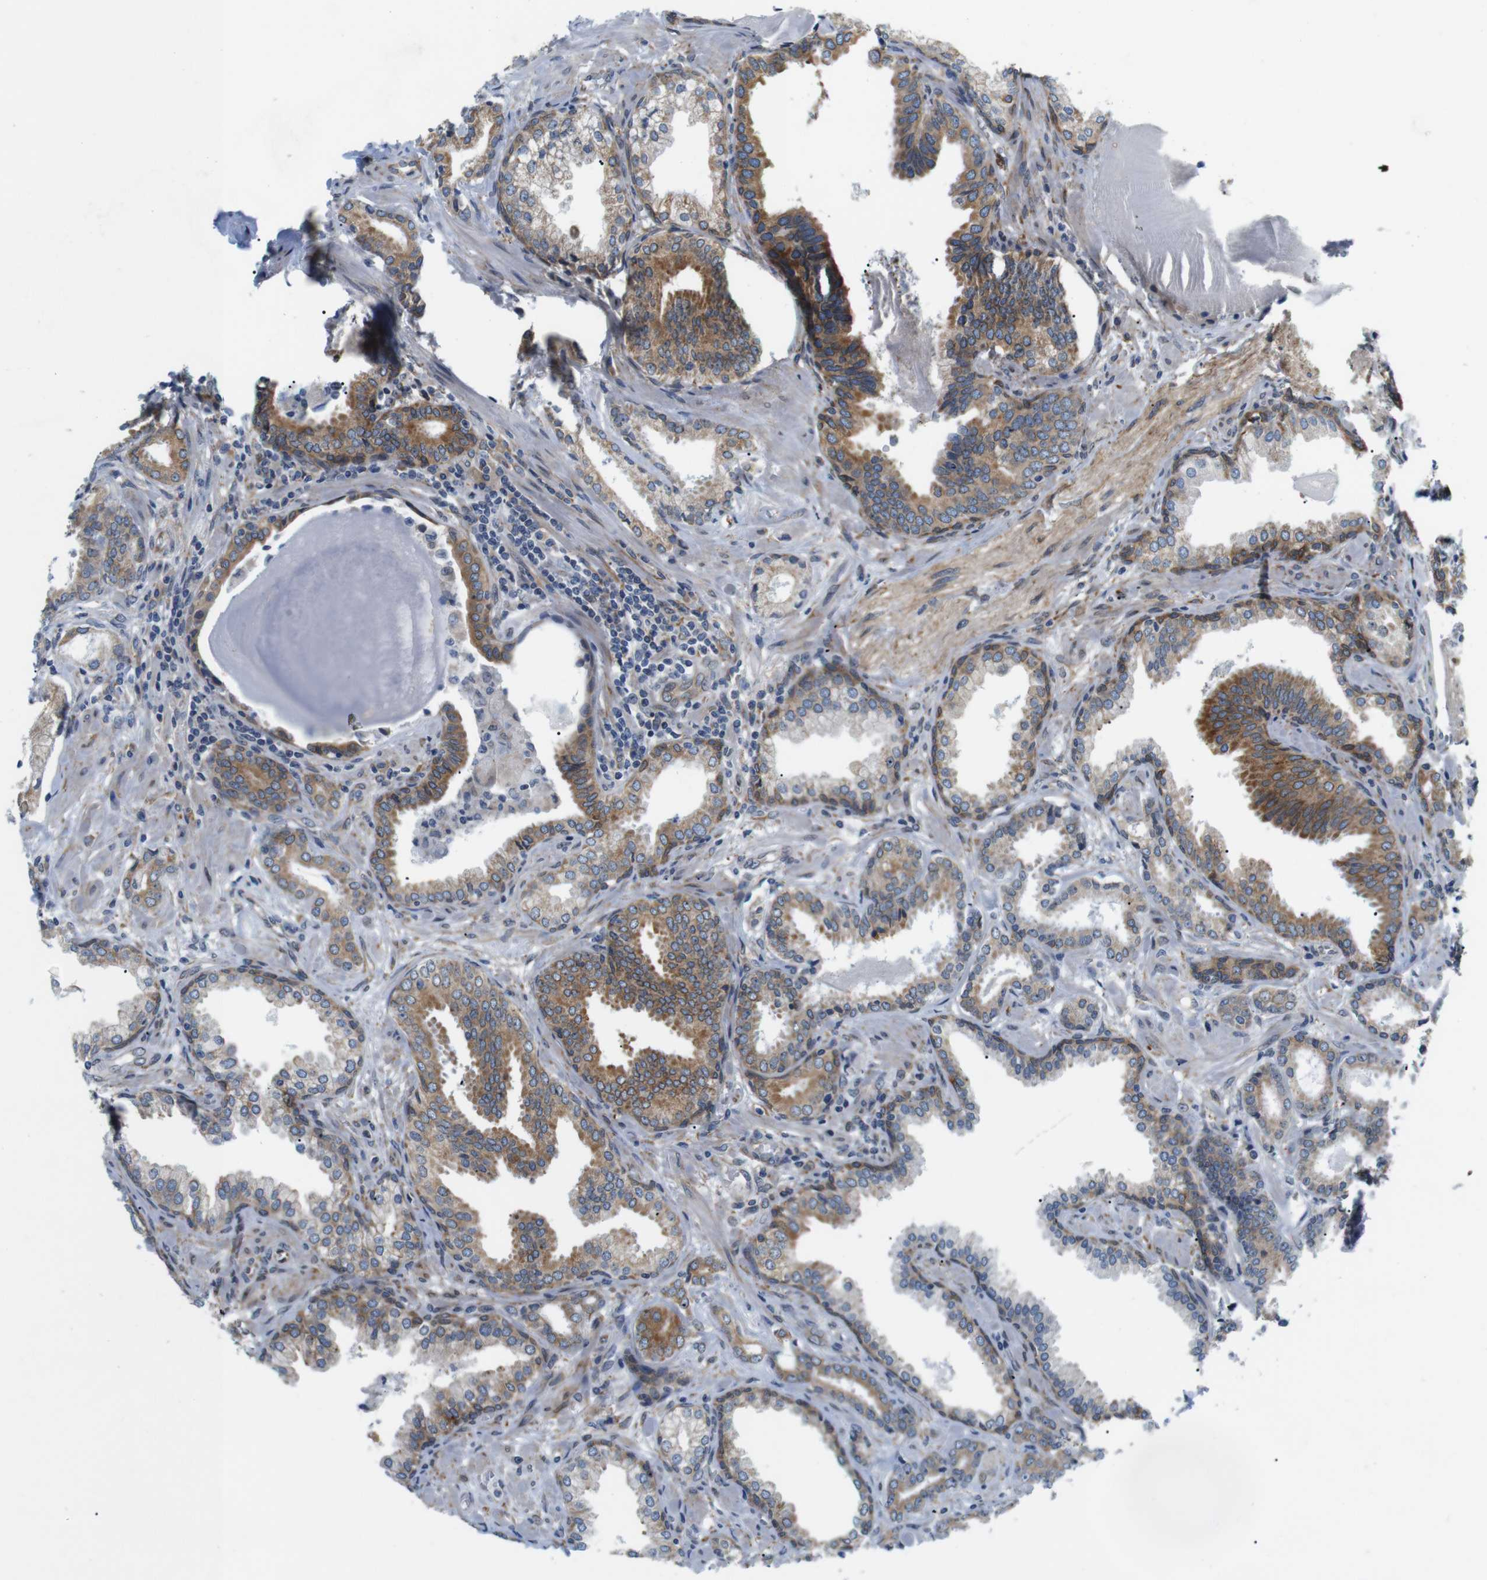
{"staining": {"intensity": "moderate", "quantity": ">75%", "location": "cytoplasmic/membranous"}, "tissue": "prostate cancer", "cell_type": "Tumor cells", "image_type": "cancer", "snomed": [{"axis": "morphology", "description": "Adenocarcinoma, Low grade"}, {"axis": "topography", "description": "Prostate"}], "caption": "About >75% of tumor cells in human prostate cancer (low-grade adenocarcinoma) display moderate cytoplasmic/membranous protein staining as visualized by brown immunohistochemical staining.", "gene": "HACD3", "patient": {"sex": "male", "age": 53}}